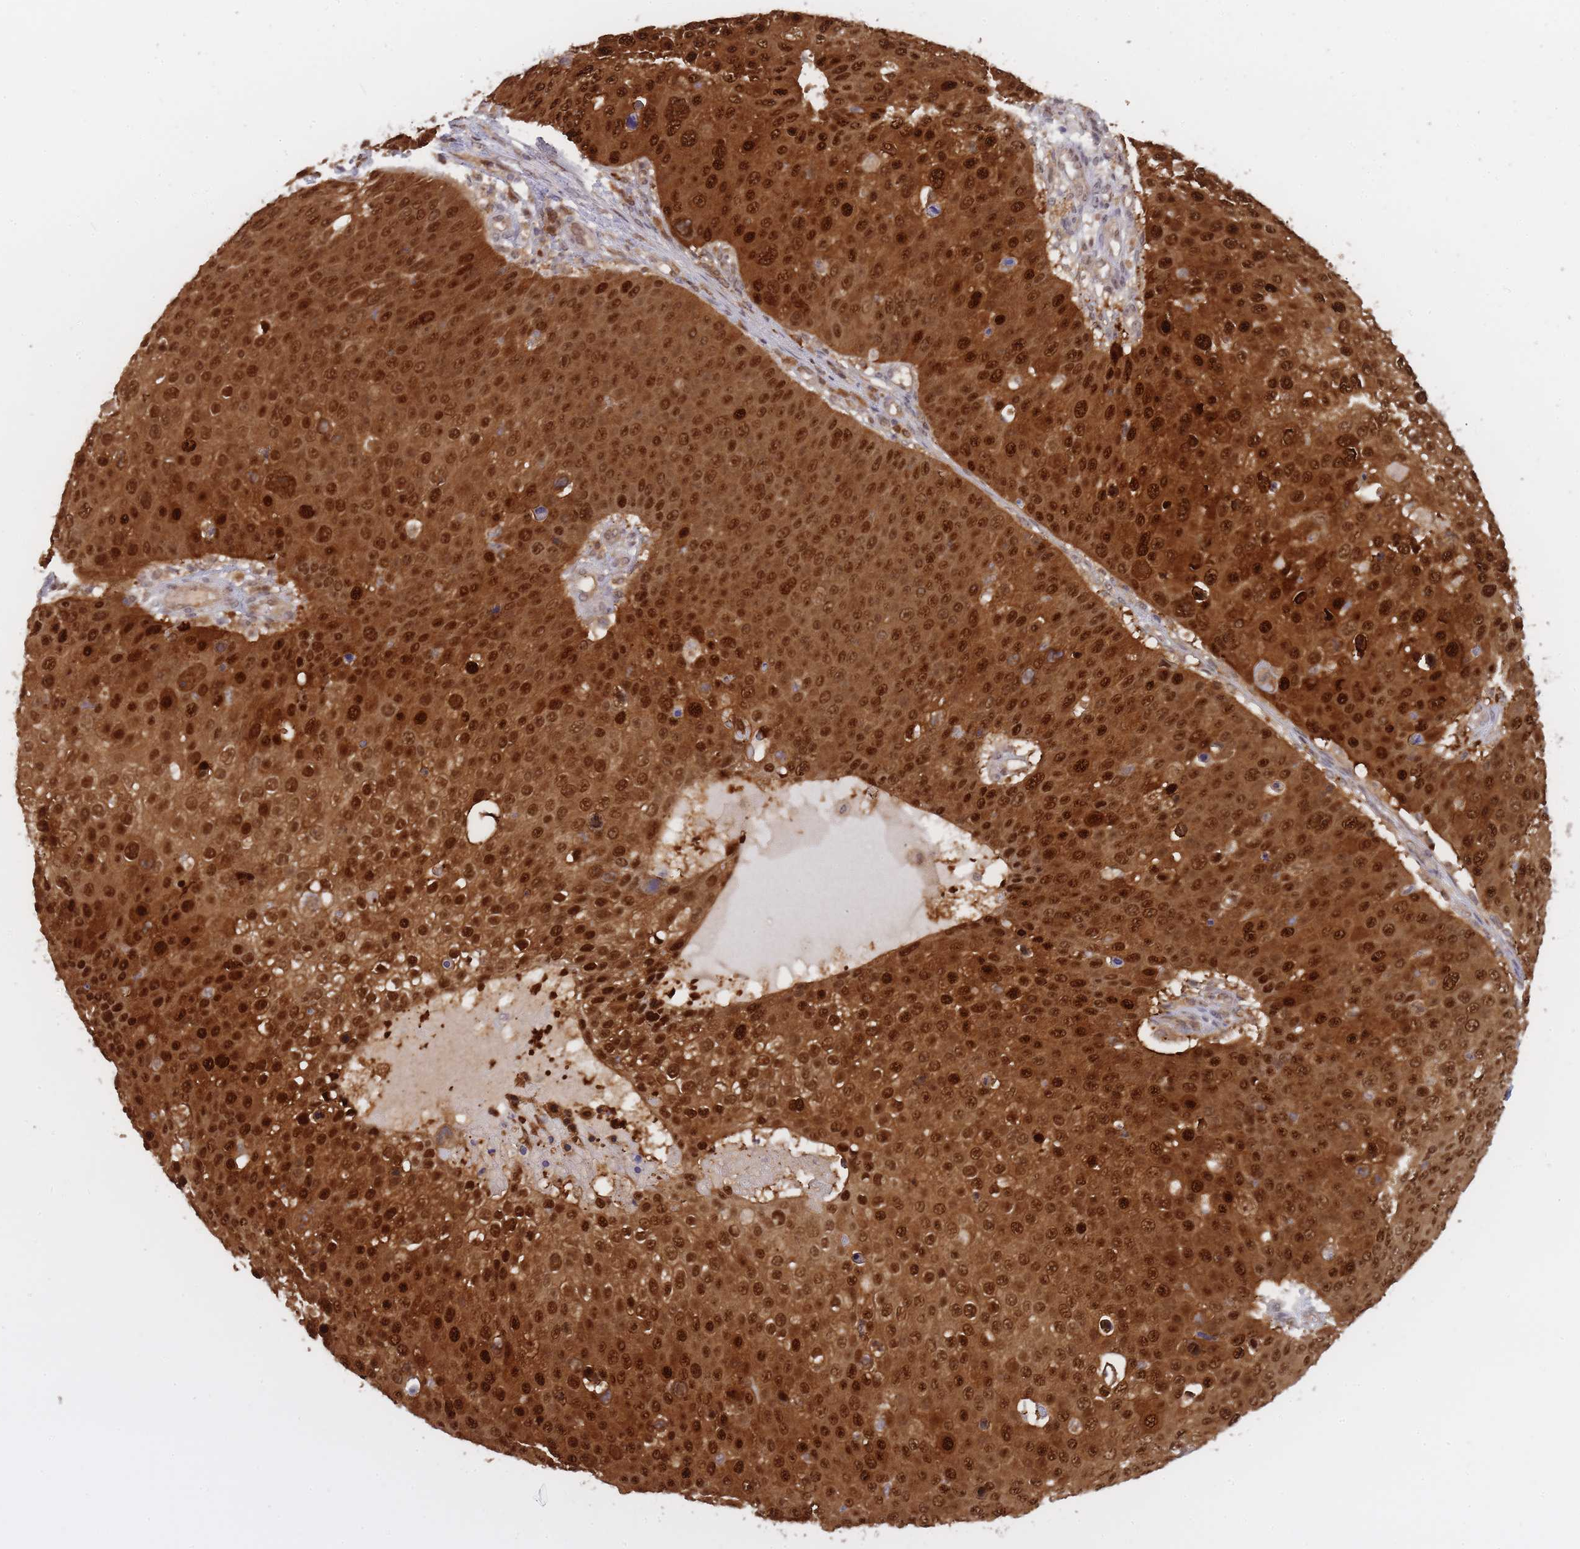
{"staining": {"intensity": "strong", "quantity": ">75%", "location": "cytoplasmic/membranous,nuclear"}, "tissue": "skin cancer", "cell_type": "Tumor cells", "image_type": "cancer", "snomed": [{"axis": "morphology", "description": "Squamous cell carcinoma, NOS"}, {"axis": "topography", "description": "Skin"}], "caption": "Brown immunohistochemical staining in skin cancer (squamous cell carcinoma) demonstrates strong cytoplasmic/membranous and nuclear staining in about >75% of tumor cells.", "gene": "NSFL1C", "patient": {"sex": "male", "age": 71}}